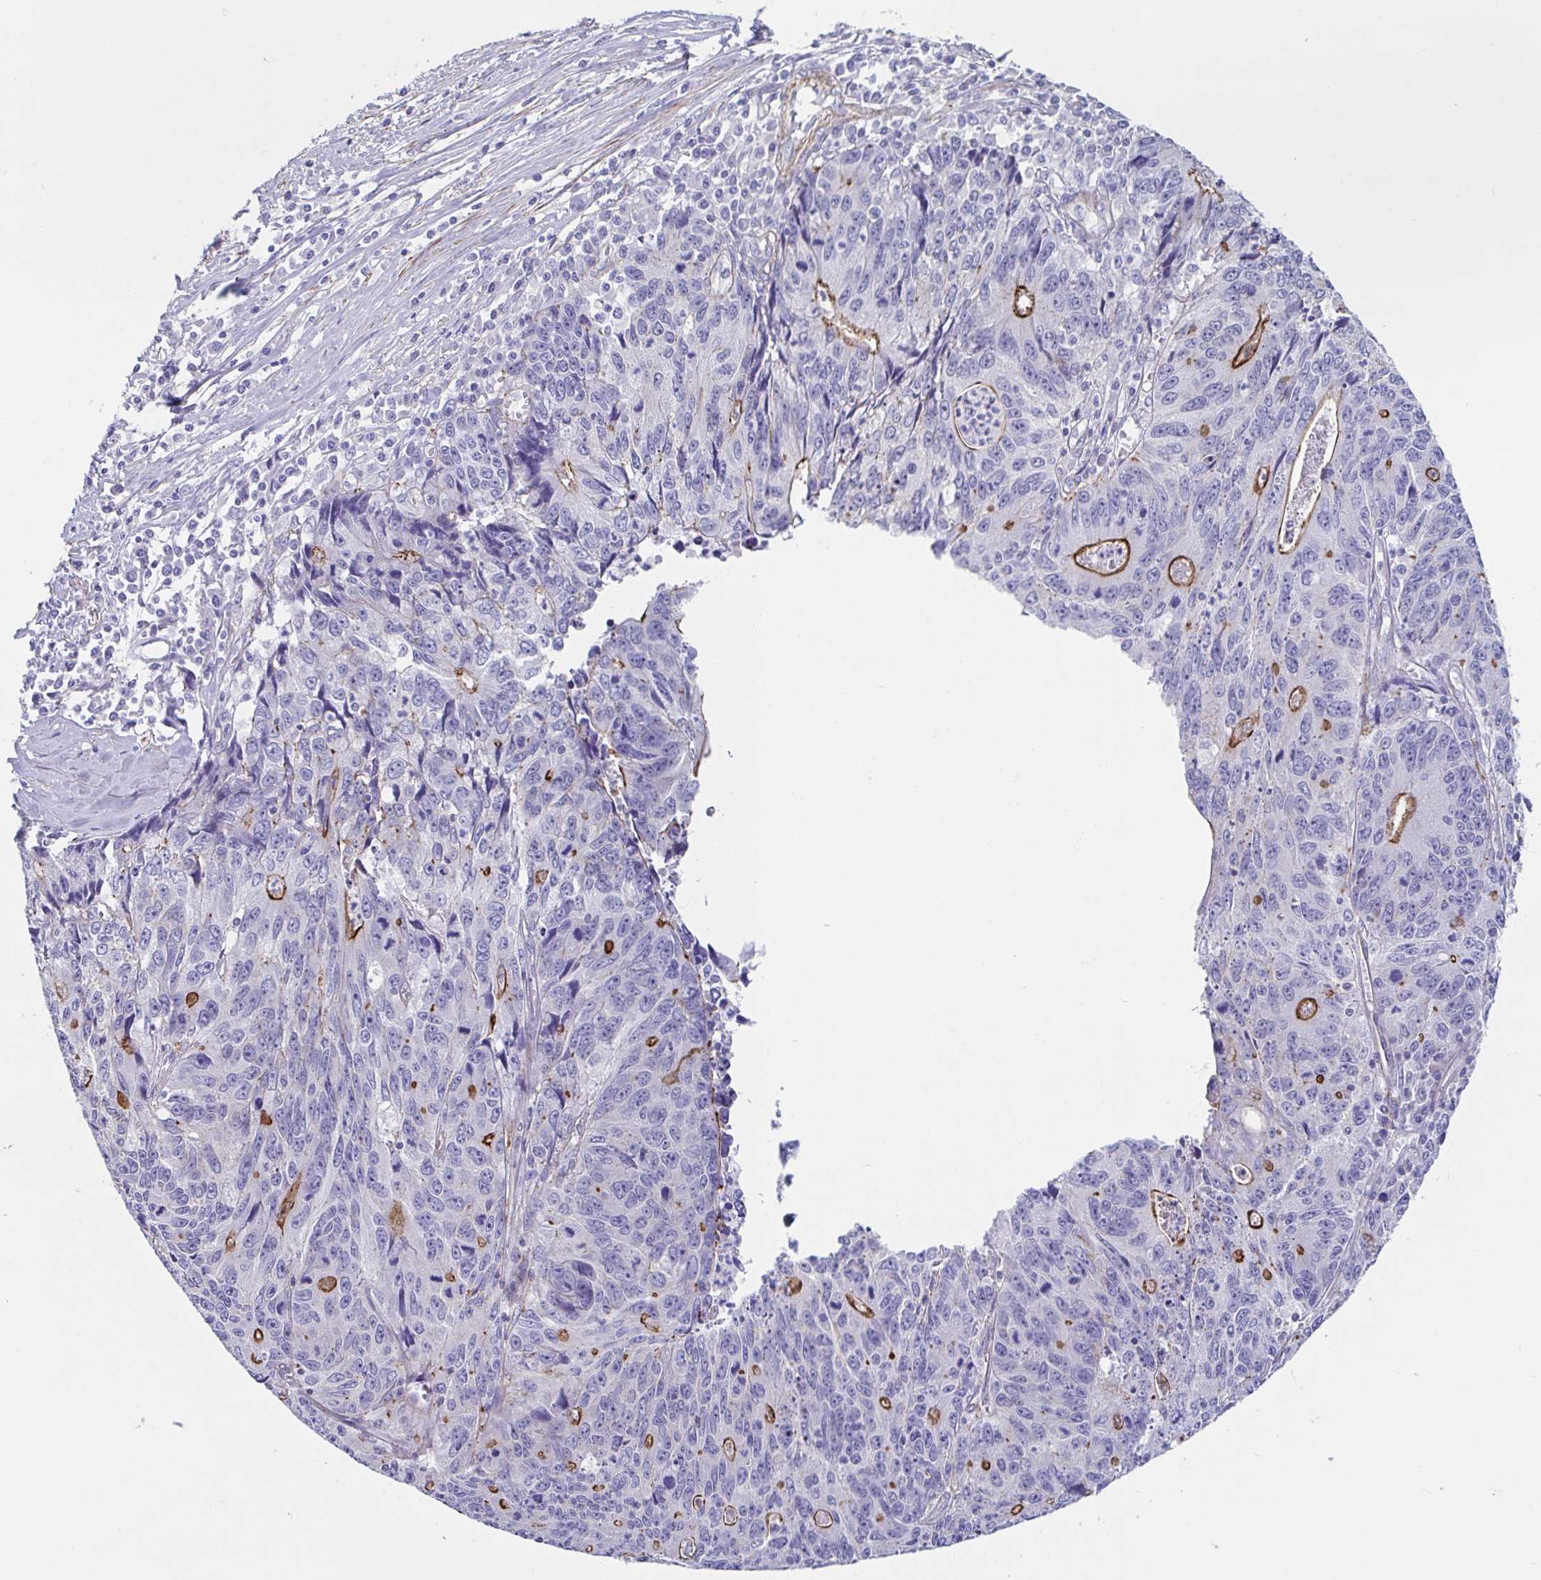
{"staining": {"intensity": "moderate", "quantity": "<25%", "location": "cytoplasmic/membranous"}, "tissue": "liver cancer", "cell_type": "Tumor cells", "image_type": "cancer", "snomed": [{"axis": "morphology", "description": "Cholangiocarcinoma"}, {"axis": "topography", "description": "Liver"}], "caption": "DAB immunohistochemical staining of liver cancer demonstrates moderate cytoplasmic/membranous protein staining in approximately <25% of tumor cells. (brown staining indicates protein expression, while blue staining denotes nuclei).", "gene": "TRAM2", "patient": {"sex": "male", "age": 65}}